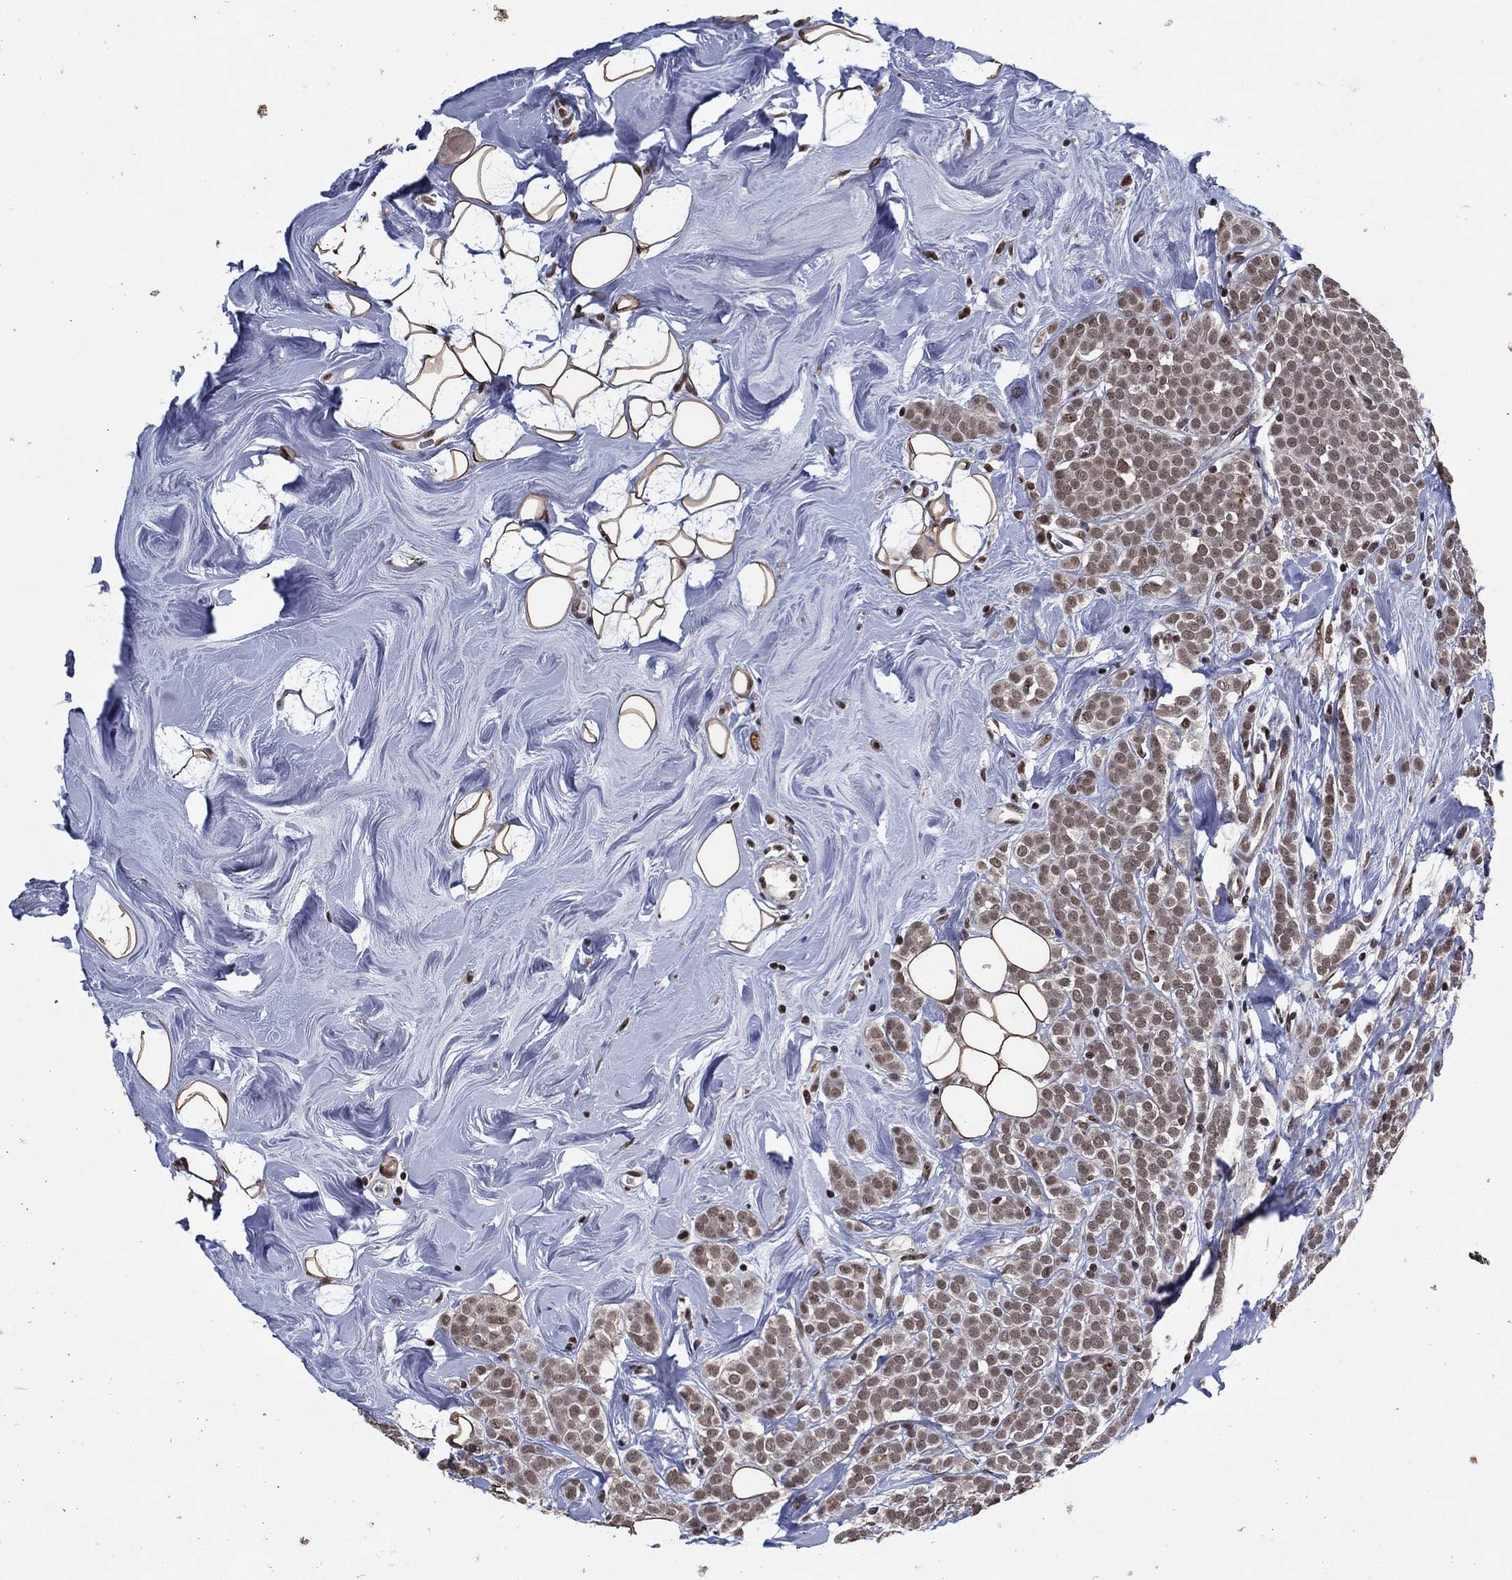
{"staining": {"intensity": "weak", "quantity": "25%-75%", "location": "nuclear"}, "tissue": "breast cancer", "cell_type": "Tumor cells", "image_type": "cancer", "snomed": [{"axis": "morphology", "description": "Lobular carcinoma"}, {"axis": "topography", "description": "Breast"}], "caption": "Immunohistochemical staining of human lobular carcinoma (breast) demonstrates weak nuclear protein expression in about 25%-75% of tumor cells.", "gene": "ZBTB42", "patient": {"sex": "female", "age": 49}}